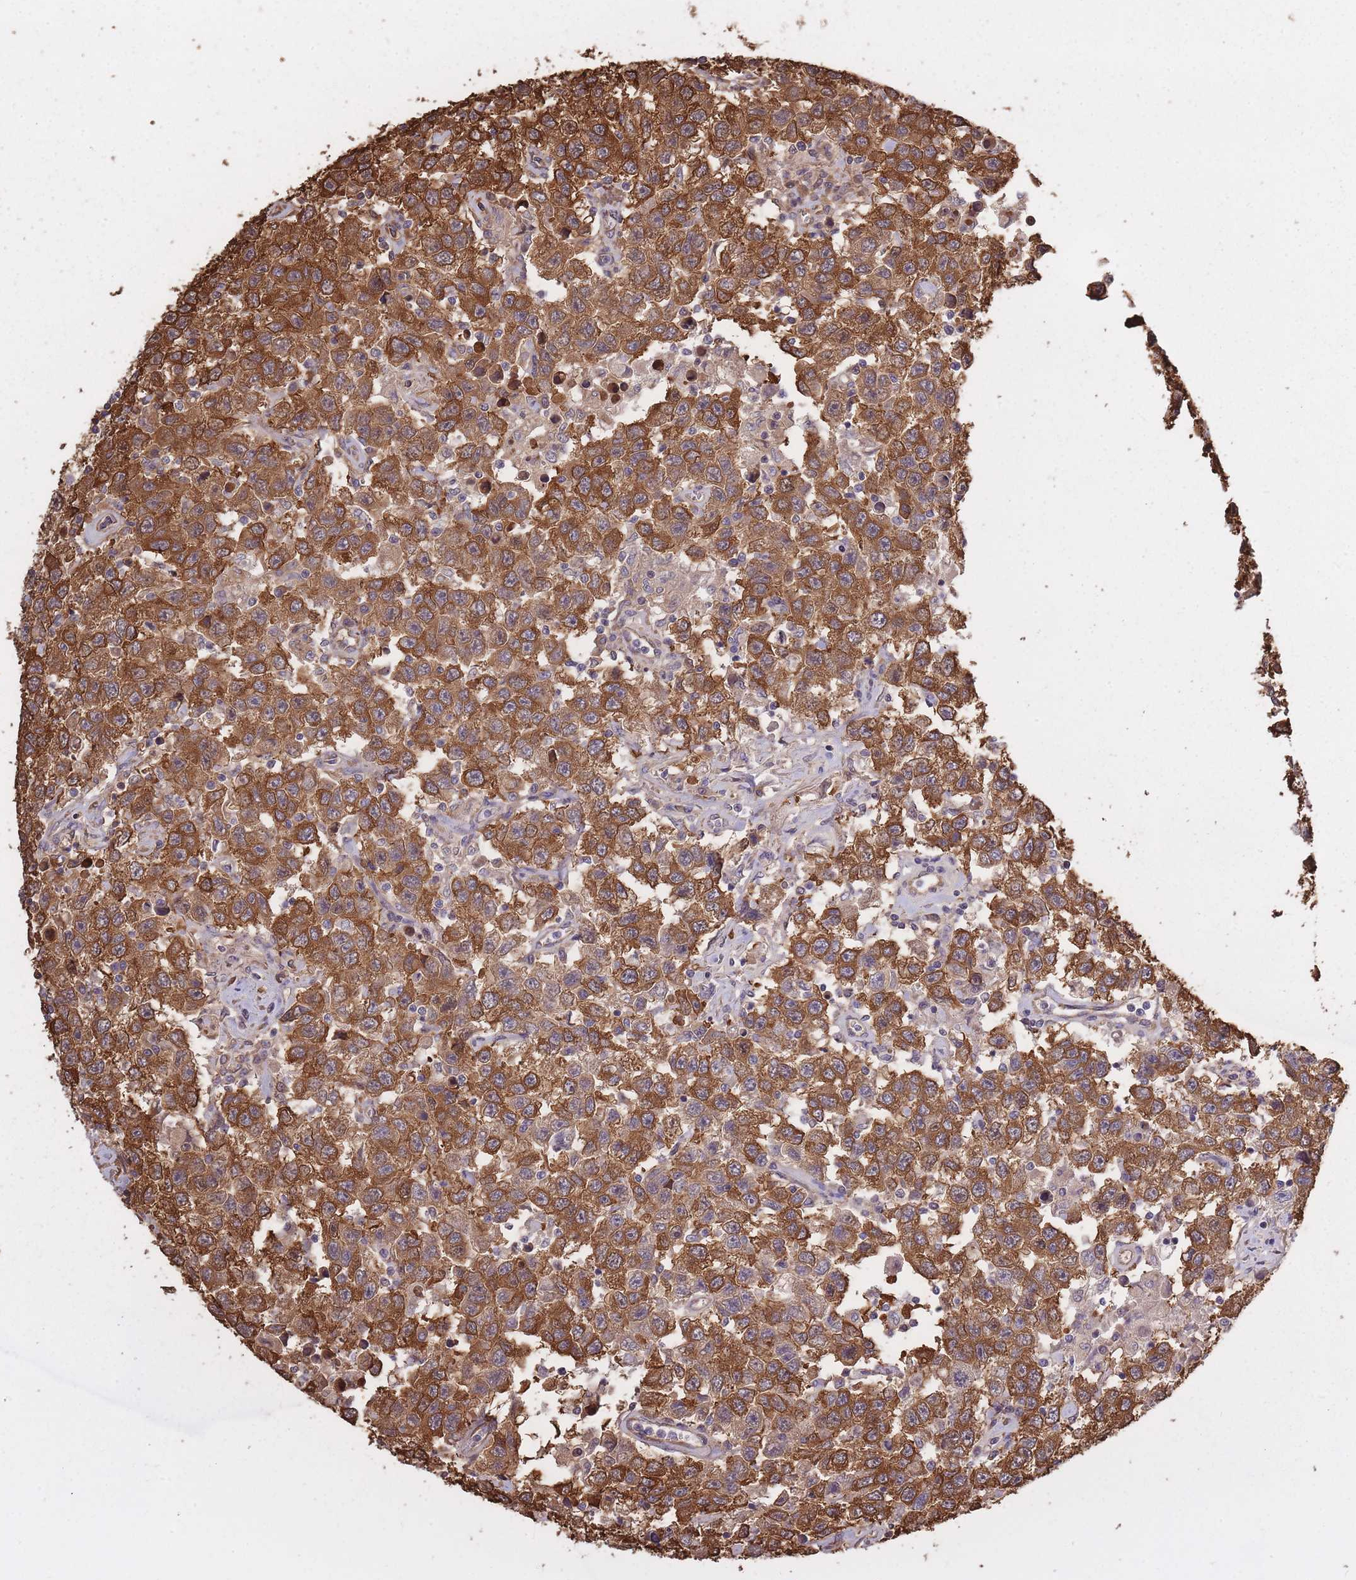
{"staining": {"intensity": "strong", "quantity": ">75%", "location": "cytoplasmic/membranous"}, "tissue": "testis cancer", "cell_type": "Tumor cells", "image_type": "cancer", "snomed": [{"axis": "morphology", "description": "Seminoma, NOS"}, {"axis": "topography", "description": "Testis"}], "caption": "Testis seminoma was stained to show a protein in brown. There is high levels of strong cytoplasmic/membranous staining in about >75% of tumor cells. (IHC, brightfield microscopy, high magnification).", "gene": "ARL13B", "patient": {"sex": "male", "age": 41}}